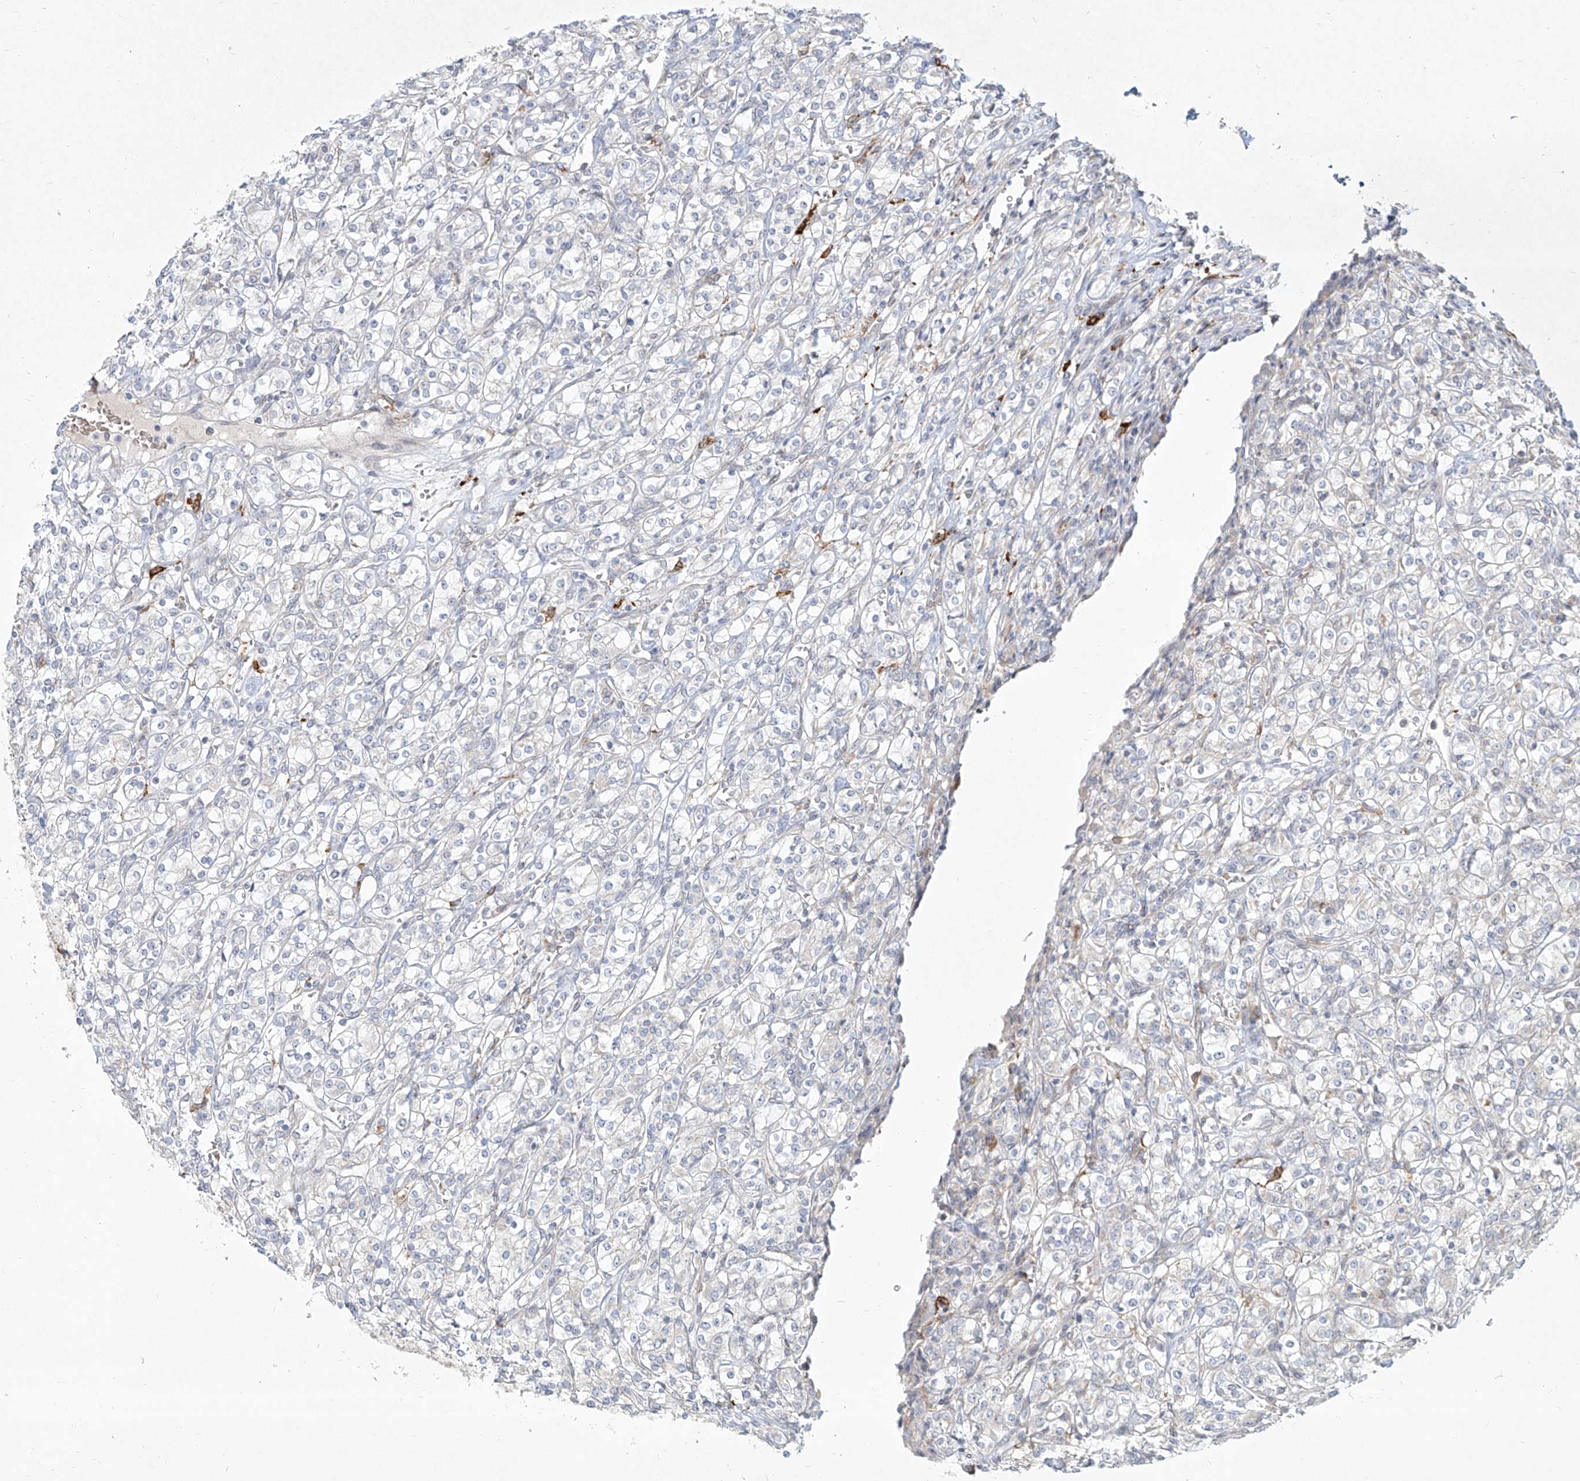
{"staining": {"intensity": "negative", "quantity": "none", "location": "none"}, "tissue": "renal cancer", "cell_type": "Tumor cells", "image_type": "cancer", "snomed": [{"axis": "morphology", "description": "Adenocarcinoma, NOS"}, {"axis": "topography", "description": "Kidney"}], "caption": "This is an IHC image of renal cancer (adenocarcinoma). There is no staining in tumor cells.", "gene": "CD209", "patient": {"sex": "male", "age": 77}}